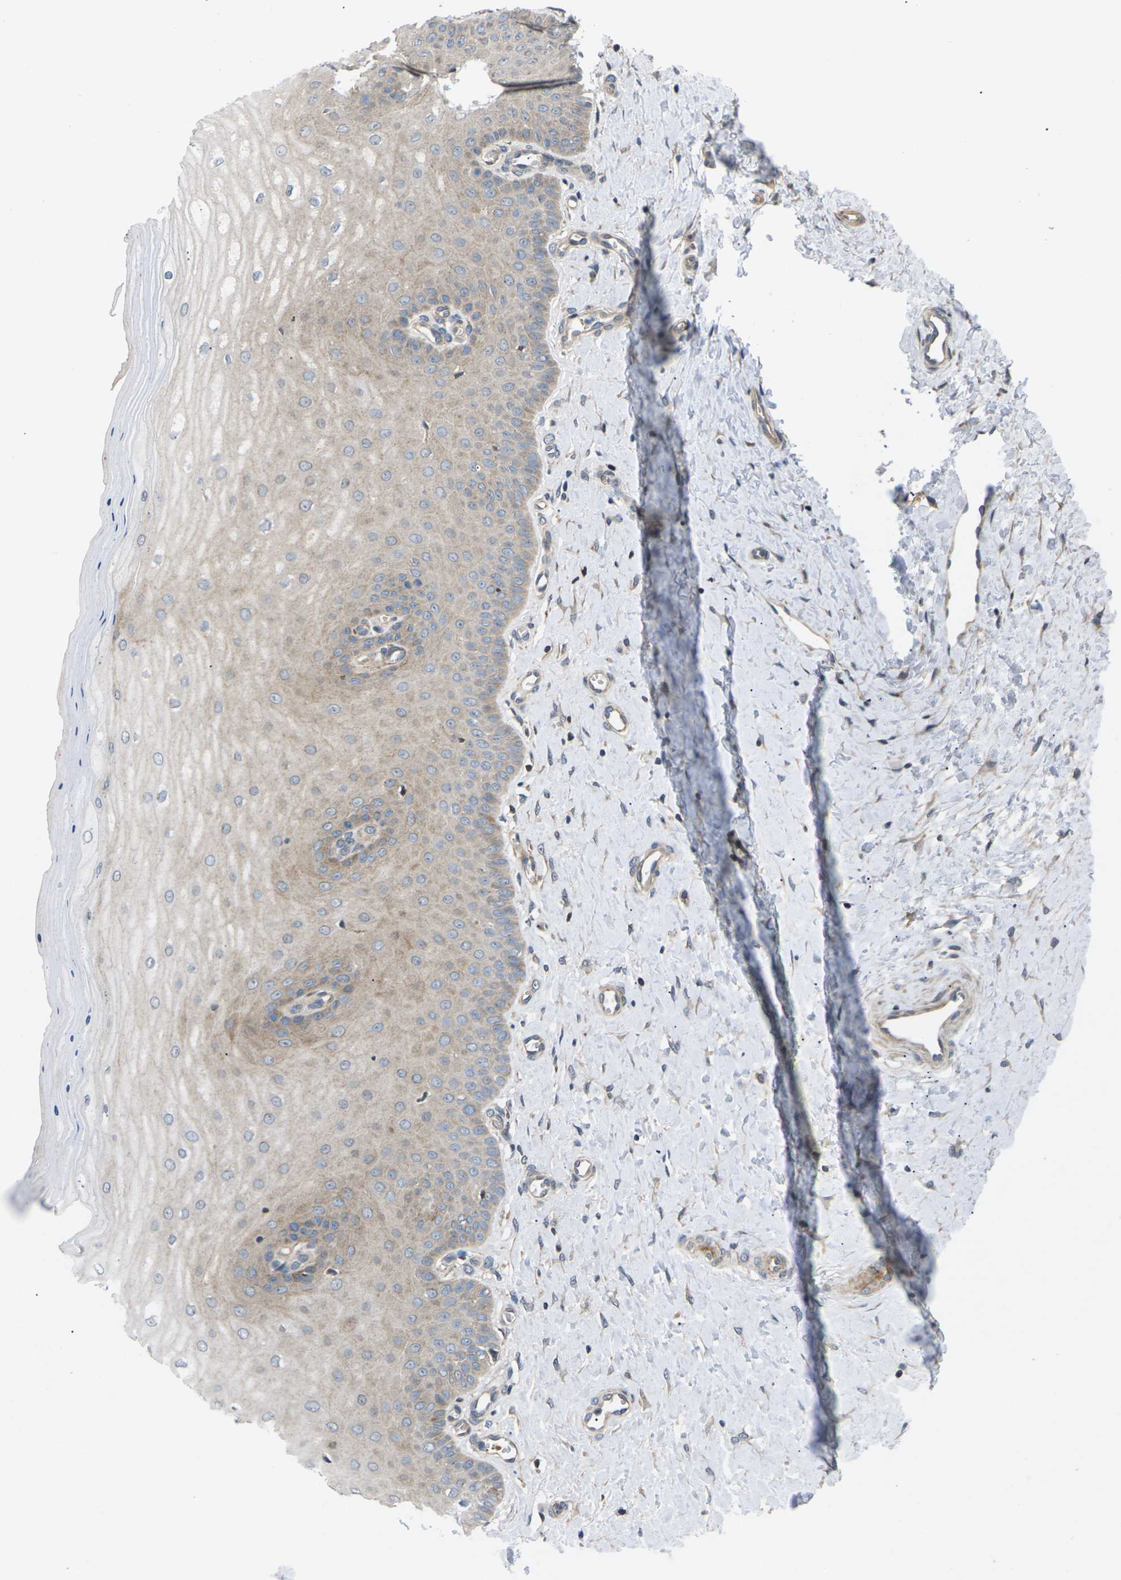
{"staining": {"intensity": "moderate", "quantity": ">75%", "location": "cytoplasmic/membranous"}, "tissue": "cervix", "cell_type": "Glandular cells", "image_type": "normal", "snomed": [{"axis": "morphology", "description": "Normal tissue, NOS"}, {"axis": "topography", "description": "Cervix"}], "caption": "Moderate cytoplasmic/membranous expression for a protein is appreciated in about >75% of glandular cells of normal cervix using immunohistochemistry.", "gene": "RPS6KA3", "patient": {"sex": "female", "age": 55}}